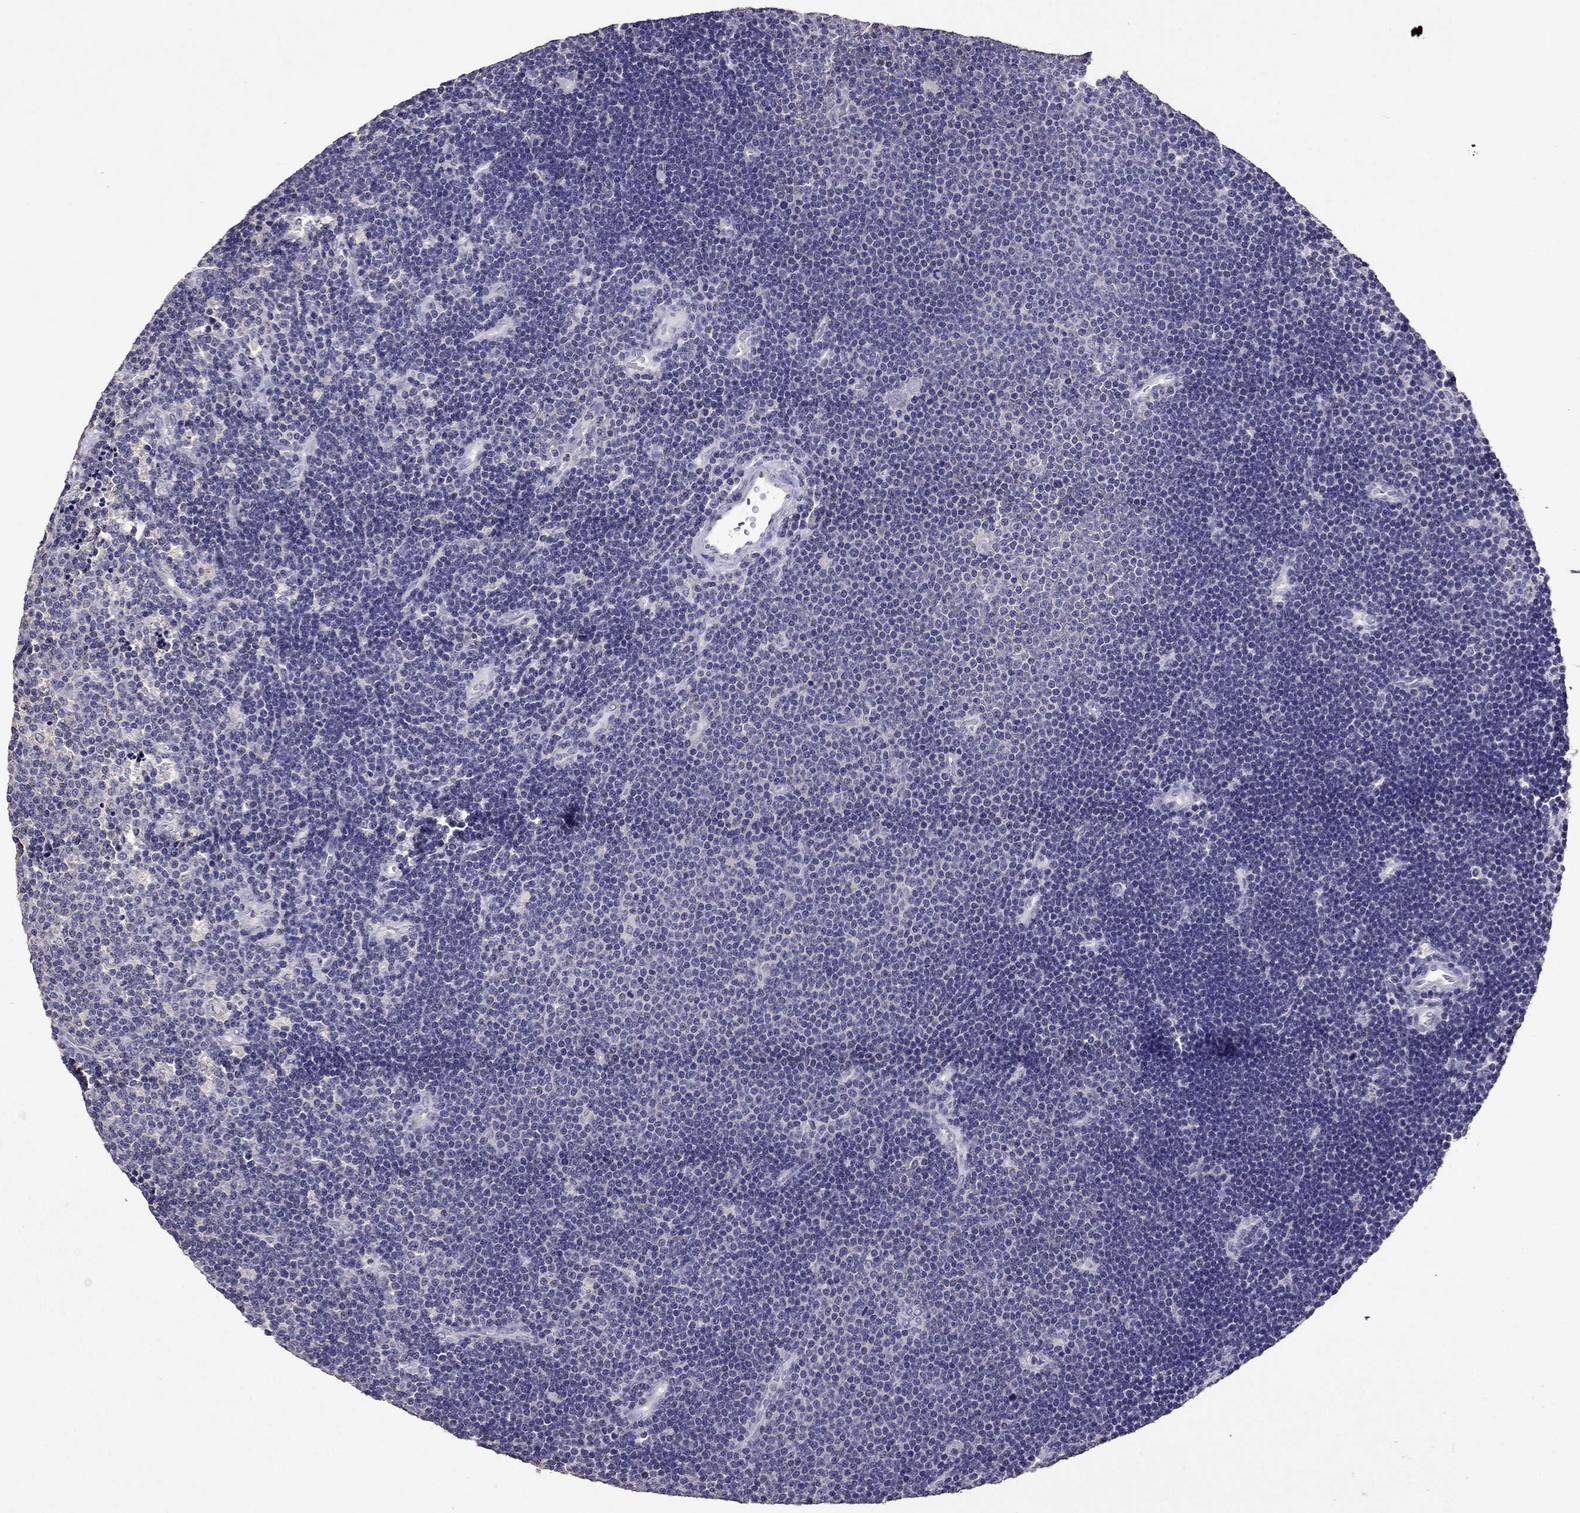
{"staining": {"intensity": "negative", "quantity": "none", "location": "none"}, "tissue": "lymphoma", "cell_type": "Tumor cells", "image_type": "cancer", "snomed": [{"axis": "morphology", "description": "Malignant lymphoma, non-Hodgkin's type, Low grade"}, {"axis": "topography", "description": "Brain"}], "caption": "Immunohistochemistry image of low-grade malignant lymphoma, non-Hodgkin's type stained for a protein (brown), which demonstrates no expression in tumor cells. Brightfield microscopy of IHC stained with DAB (3,3'-diaminobenzidine) (brown) and hematoxylin (blue), captured at high magnification.", "gene": "NKX3-1", "patient": {"sex": "female", "age": 66}}